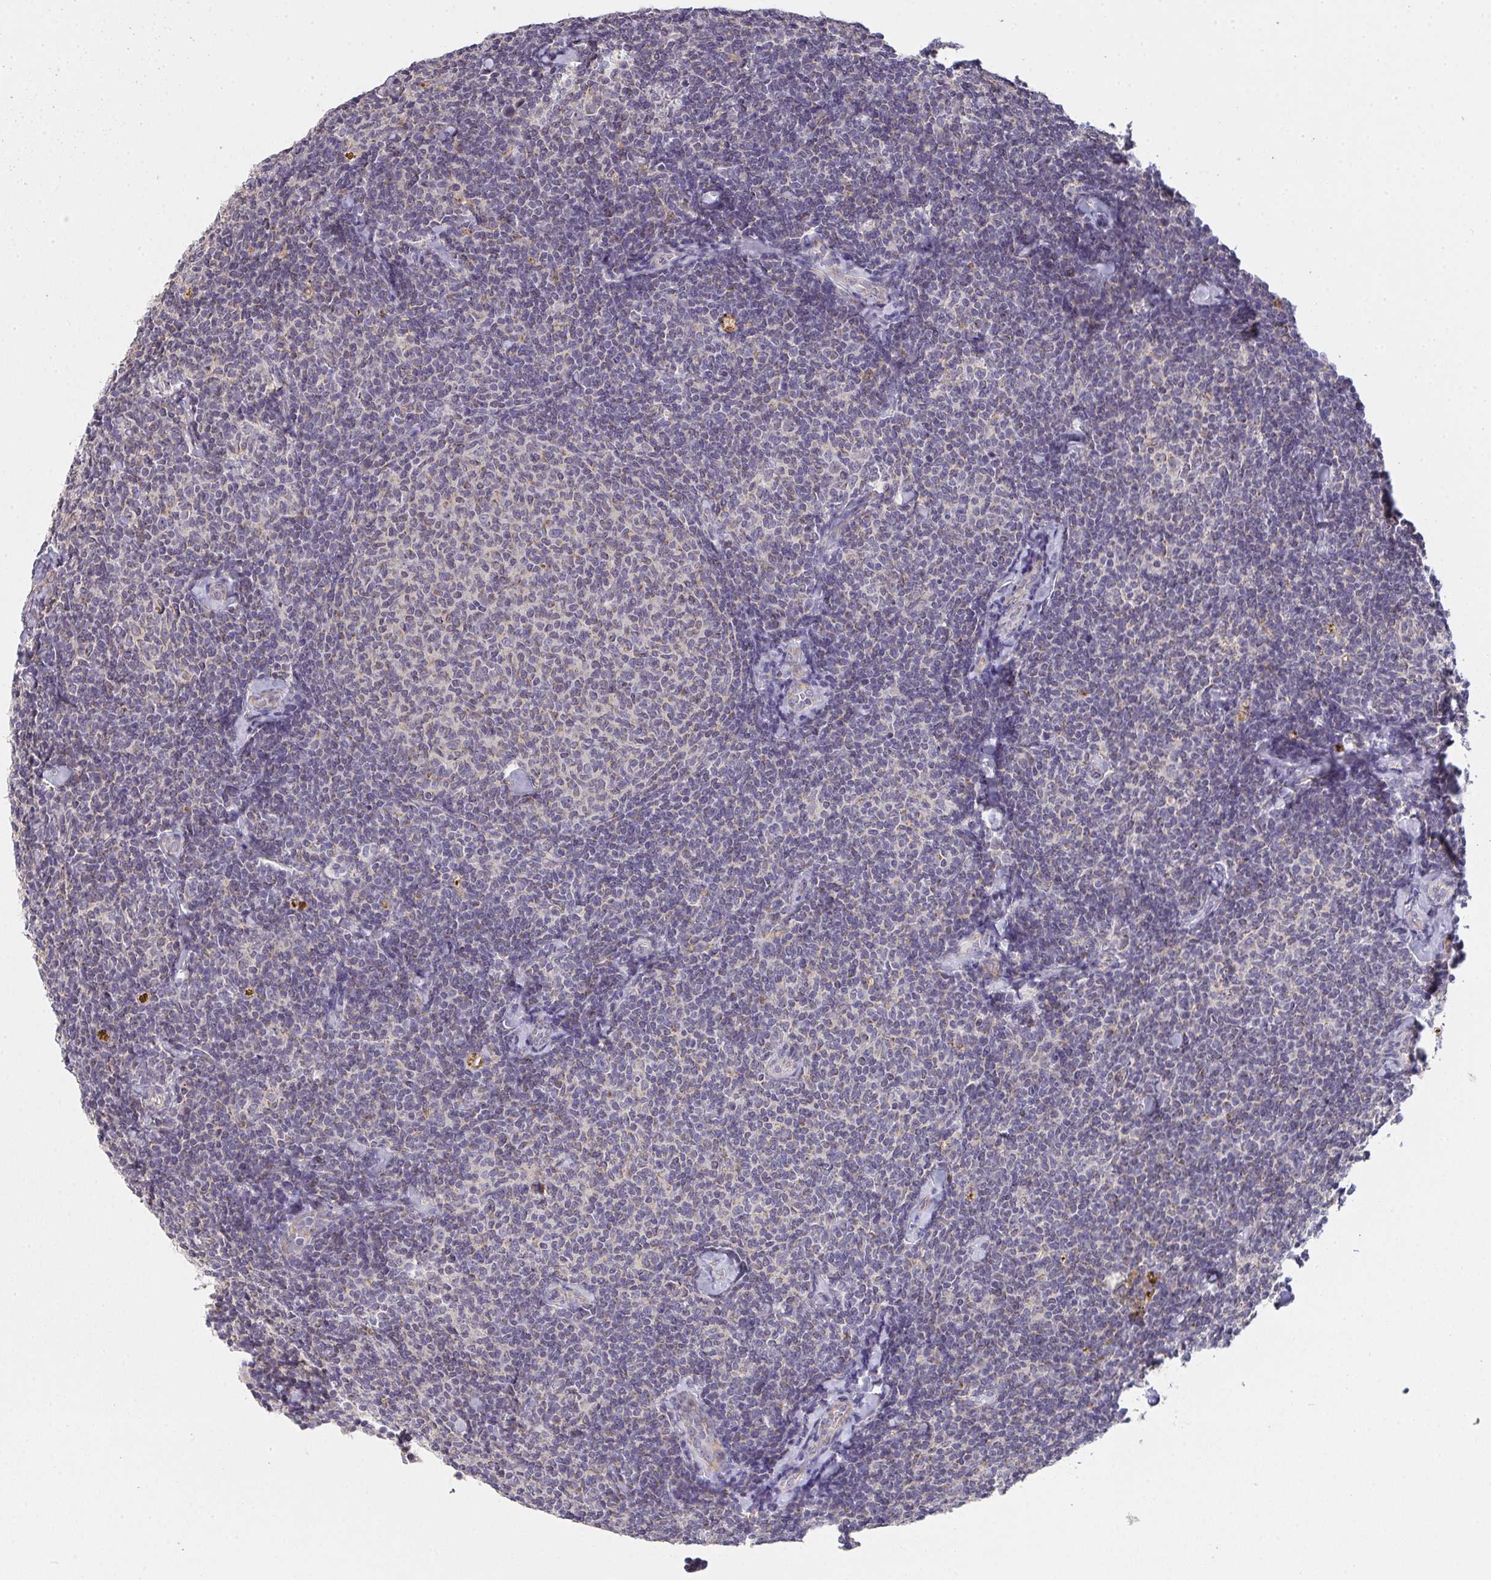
{"staining": {"intensity": "negative", "quantity": "none", "location": "none"}, "tissue": "lymphoma", "cell_type": "Tumor cells", "image_type": "cancer", "snomed": [{"axis": "morphology", "description": "Malignant lymphoma, non-Hodgkin's type, Low grade"}, {"axis": "topography", "description": "Lymph node"}], "caption": "High magnification brightfield microscopy of lymphoma stained with DAB (brown) and counterstained with hematoxylin (blue): tumor cells show no significant staining.", "gene": "TMEM219", "patient": {"sex": "female", "age": 56}}